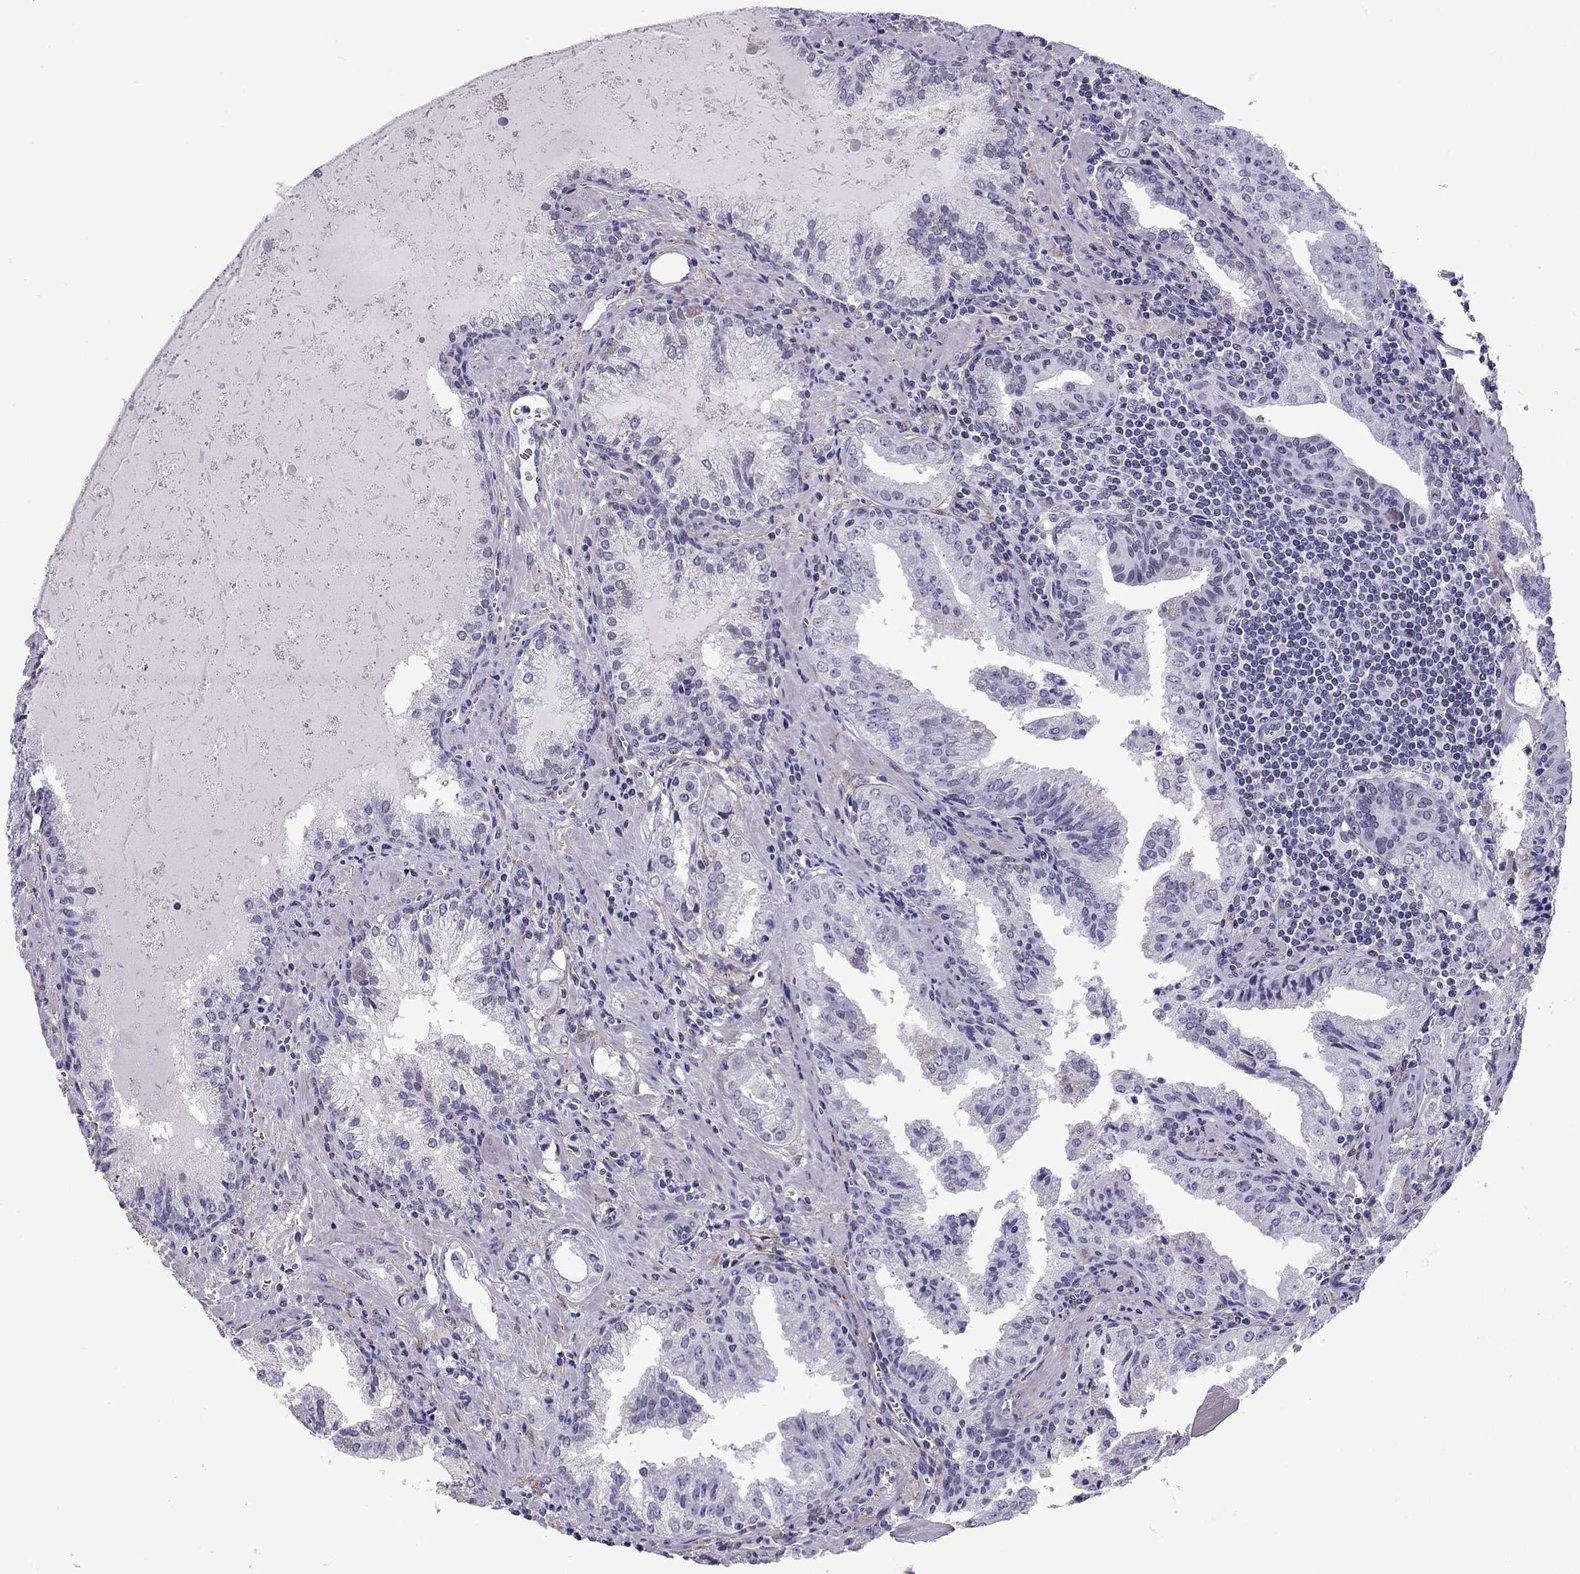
{"staining": {"intensity": "negative", "quantity": "none", "location": "none"}, "tissue": "prostate cancer", "cell_type": "Tumor cells", "image_type": "cancer", "snomed": [{"axis": "morphology", "description": "Adenocarcinoma, High grade"}, {"axis": "topography", "description": "Prostate"}], "caption": "A high-resolution histopathology image shows IHC staining of prostate cancer (adenocarcinoma (high-grade)), which shows no significant staining in tumor cells. (DAB (3,3'-diaminobenzidine) immunohistochemistry (IHC) visualized using brightfield microscopy, high magnification).", "gene": "ZNF646", "patient": {"sex": "male", "age": 68}}